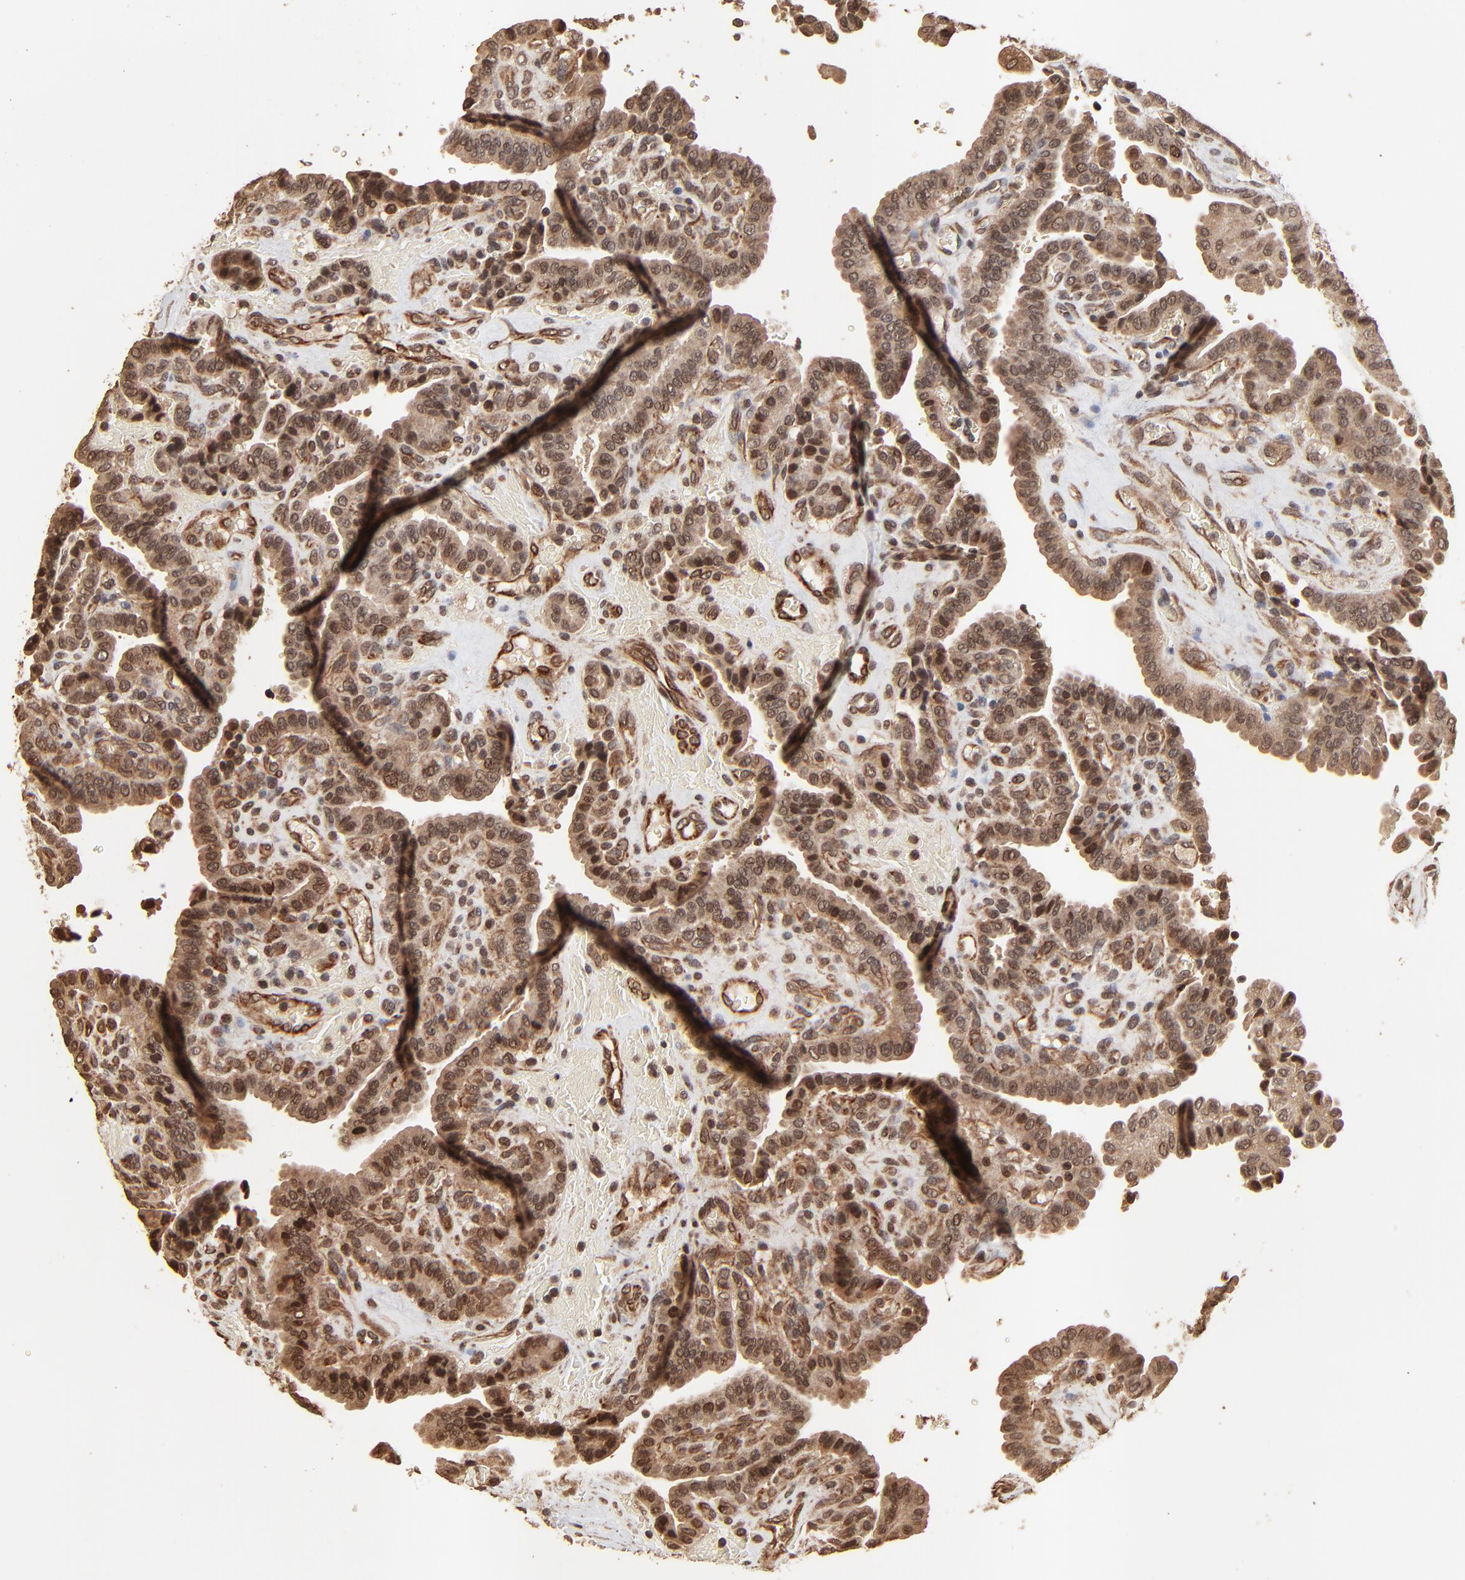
{"staining": {"intensity": "strong", "quantity": ">75%", "location": "cytoplasmic/membranous,nuclear"}, "tissue": "thyroid cancer", "cell_type": "Tumor cells", "image_type": "cancer", "snomed": [{"axis": "morphology", "description": "Papillary adenocarcinoma, NOS"}, {"axis": "topography", "description": "Thyroid gland"}], "caption": "DAB (3,3'-diaminobenzidine) immunohistochemical staining of human thyroid papillary adenocarcinoma shows strong cytoplasmic/membranous and nuclear protein staining in about >75% of tumor cells. The staining is performed using DAB (3,3'-diaminobenzidine) brown chromogen to label protein expression. The nuclei are counter-stained blue using hematoxylin.", "gene": "FAM227A", "patient": {"sex": "male", "age": 87}}